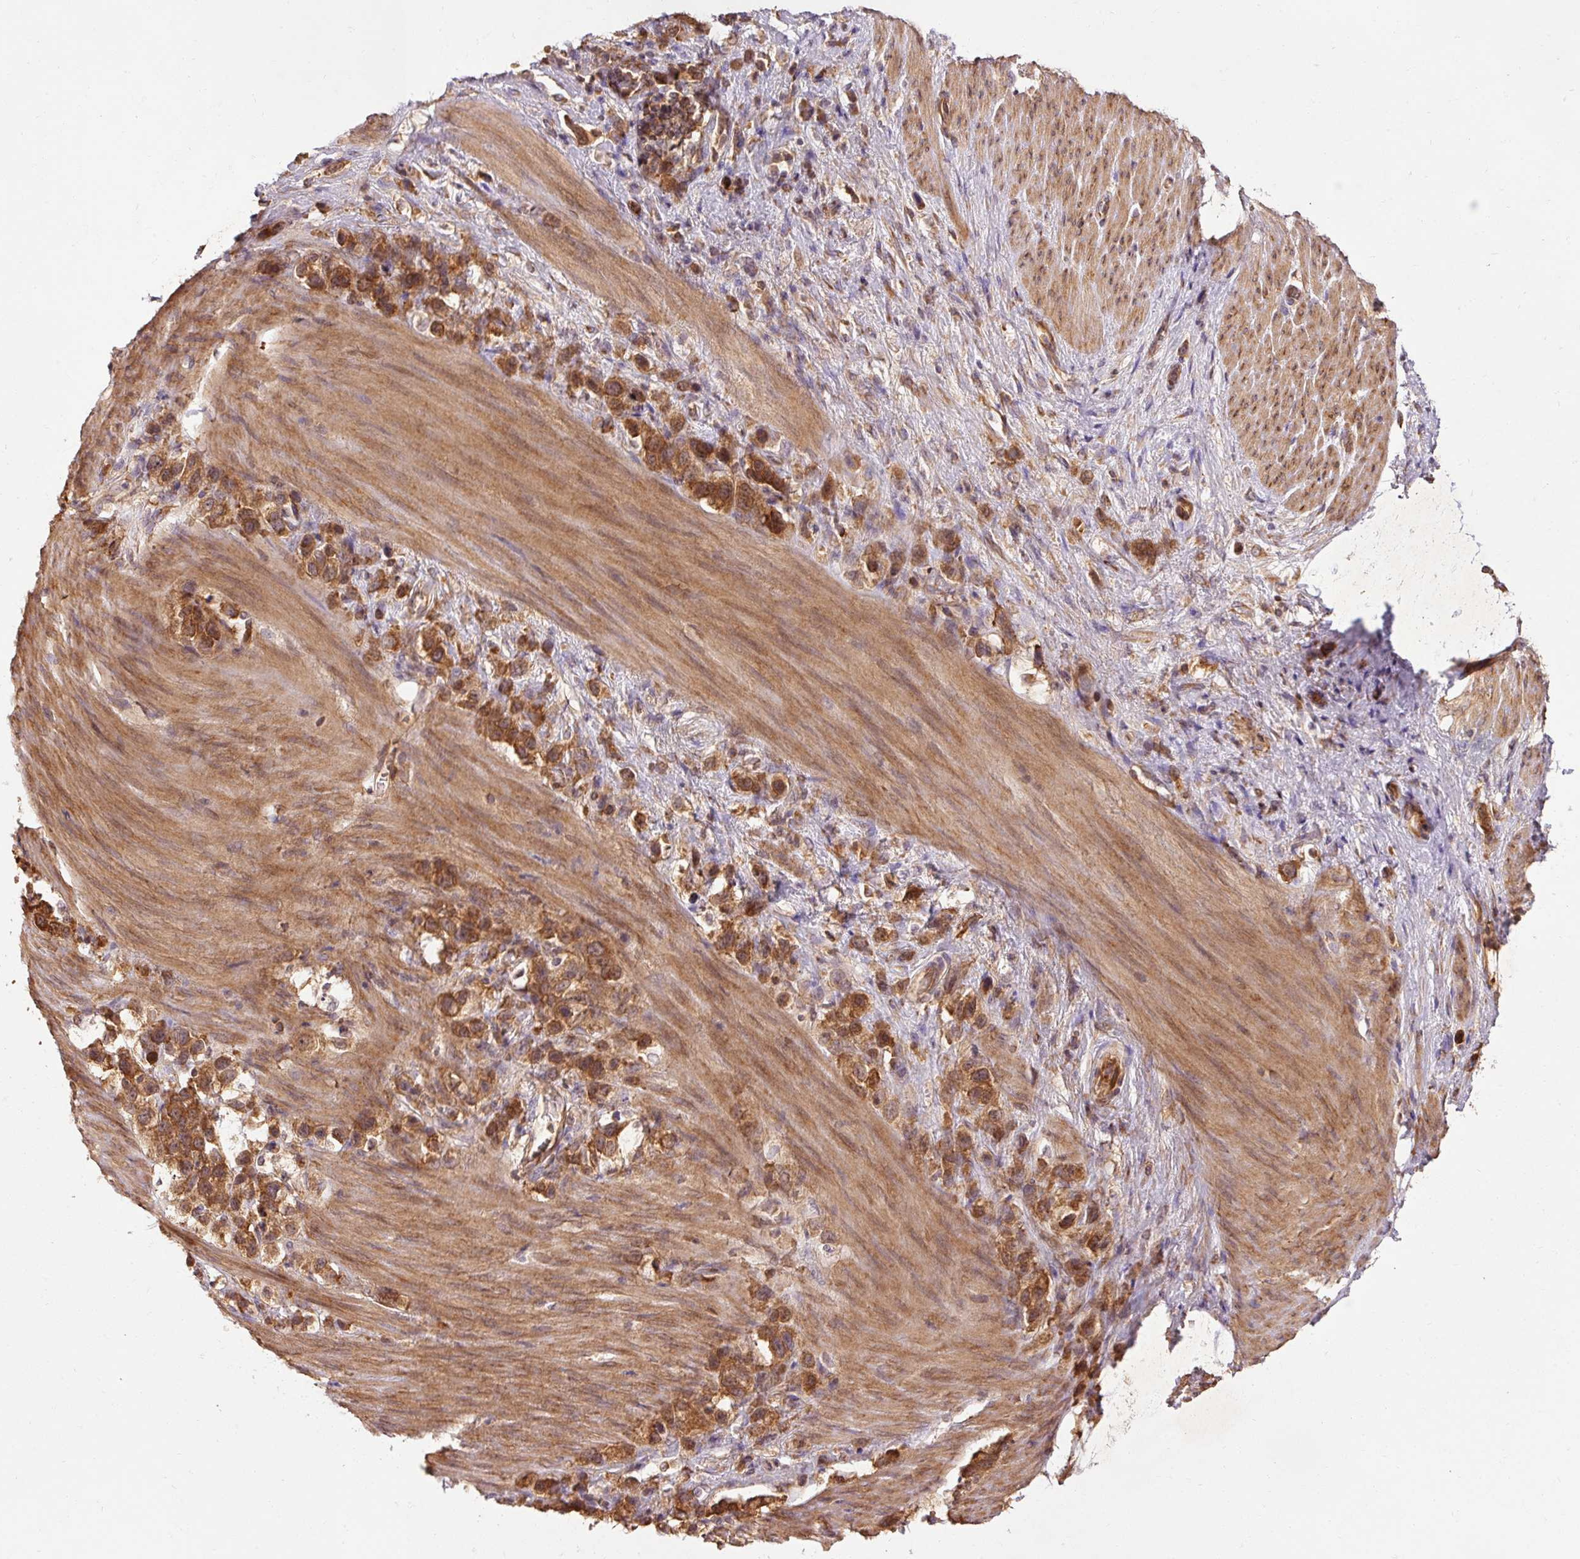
{"staining": {"intensity": "strong", "quantity": ">75%", "location": "cytoplasmic/membranous"}, "tissue": "stomach cancer", "cell_type": "Tumor cells", "image_type": "cancer", "snomed": [{"axis": "morphology", "description": "Adenocarcinoma, NOS"}, {"axis": "topography", "description": "Stomach"}], "caption": "A micrograph of human stomach adenocarcinoma stained for a protein exhibits strong cytoplasmic/membranous brown staining in tumor cells. The protein of interest is stained brown, and the nuclei are stained in blue (DAB (3,3'-diaminobenzidine) IHC with brightfield microscopy, high magnification).", "gene": "PDAP1", "patient": {"sex": "female", "age": 65}}